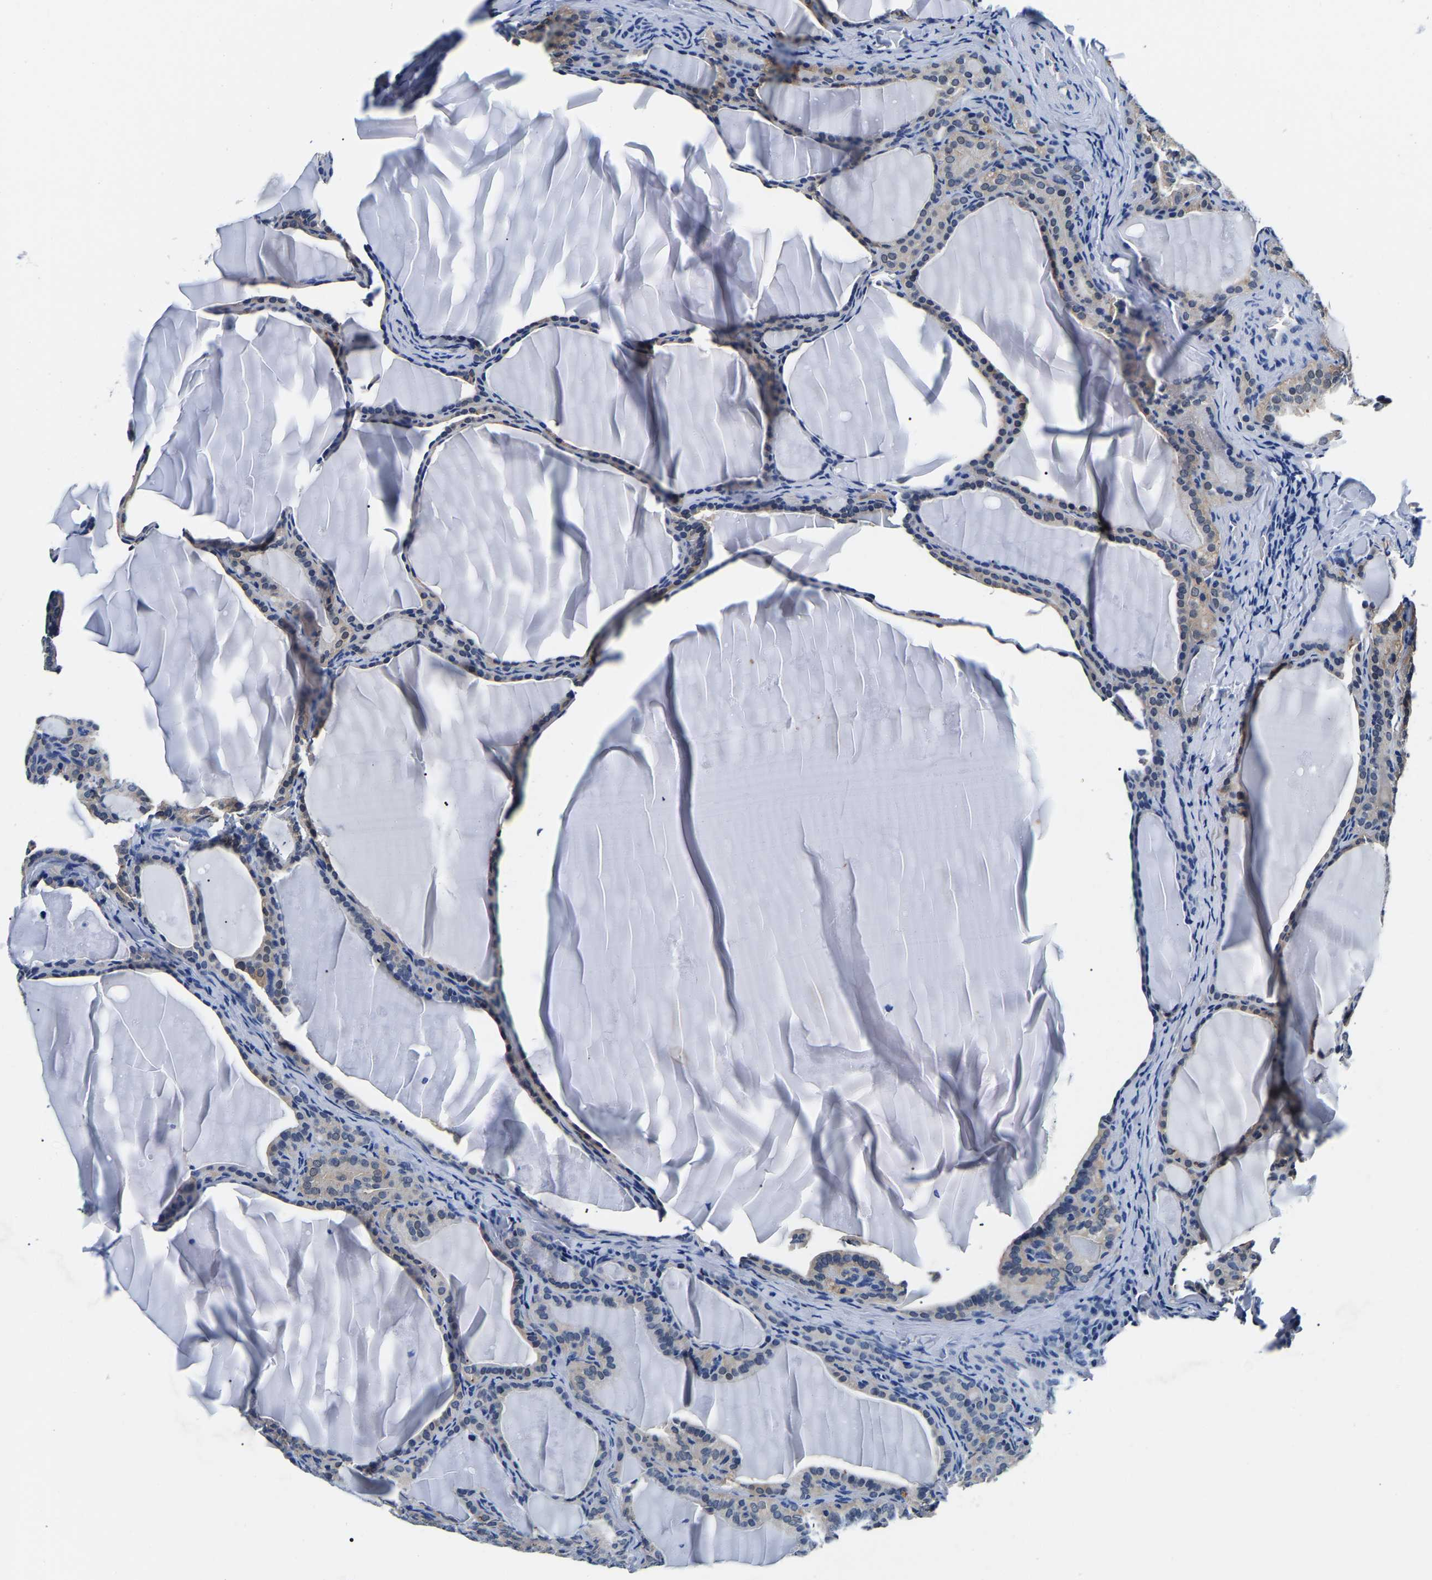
{"staining": {"intensity": "weak", "quantity": "<25%", "location": "cytoplasmic/membranous"}, "tissue": "thyroid cancer", "cell_type": "Tumor cells", "image_type": "cancer", "snomed": [{"axis": "morphology", "description": "Papillary adenocarcinoma, NOS"}, {"axis": "topography", "description": "Thyroid gland"}], "caption": "The IHC histopathology image has no significant expression in tumor cells of papillary adenocarcinoma (thyroid) tissue.", "gene": "ACO1", "patient": {"sex": "female", "age": 42}}